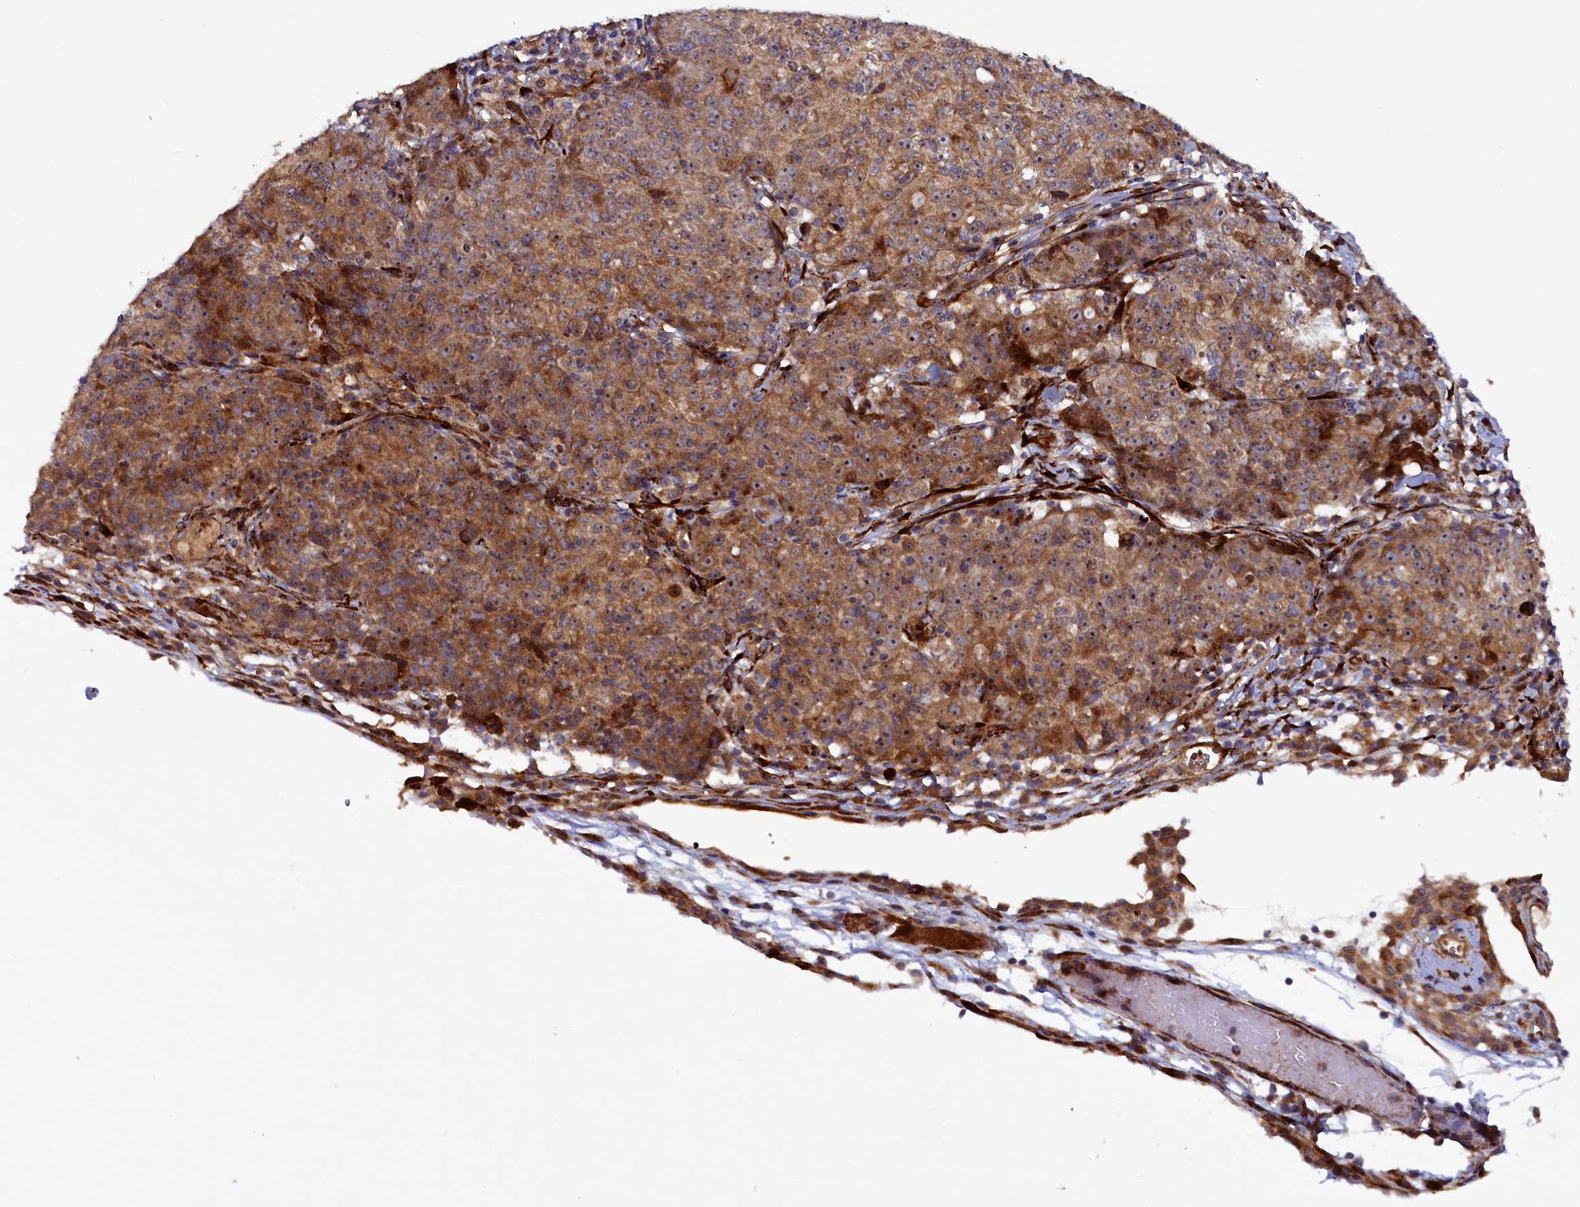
{"staining": {"intensity": "moderate", "quantity": "25%-75%", "location": "cytoplasmic/membranous,nuclear"}, "tissue": "ovarian cancer", "cell_type": "Tumor cells", "image_type": "cancer", "snomed": [{"axis": "morphology", "description": "Carcinoma, endometroid"}, {"axis": "topography", "description": "Ovary"}], "caption": "Protein staining reveals moderate cytoplasmic/membranous and nuclear positivity in approximately 25%-75% of tumor cells in ovarian endometroid carcinoma.", "gene": "ARRDC4", "patient": {"sex": "female", "age": 42}}